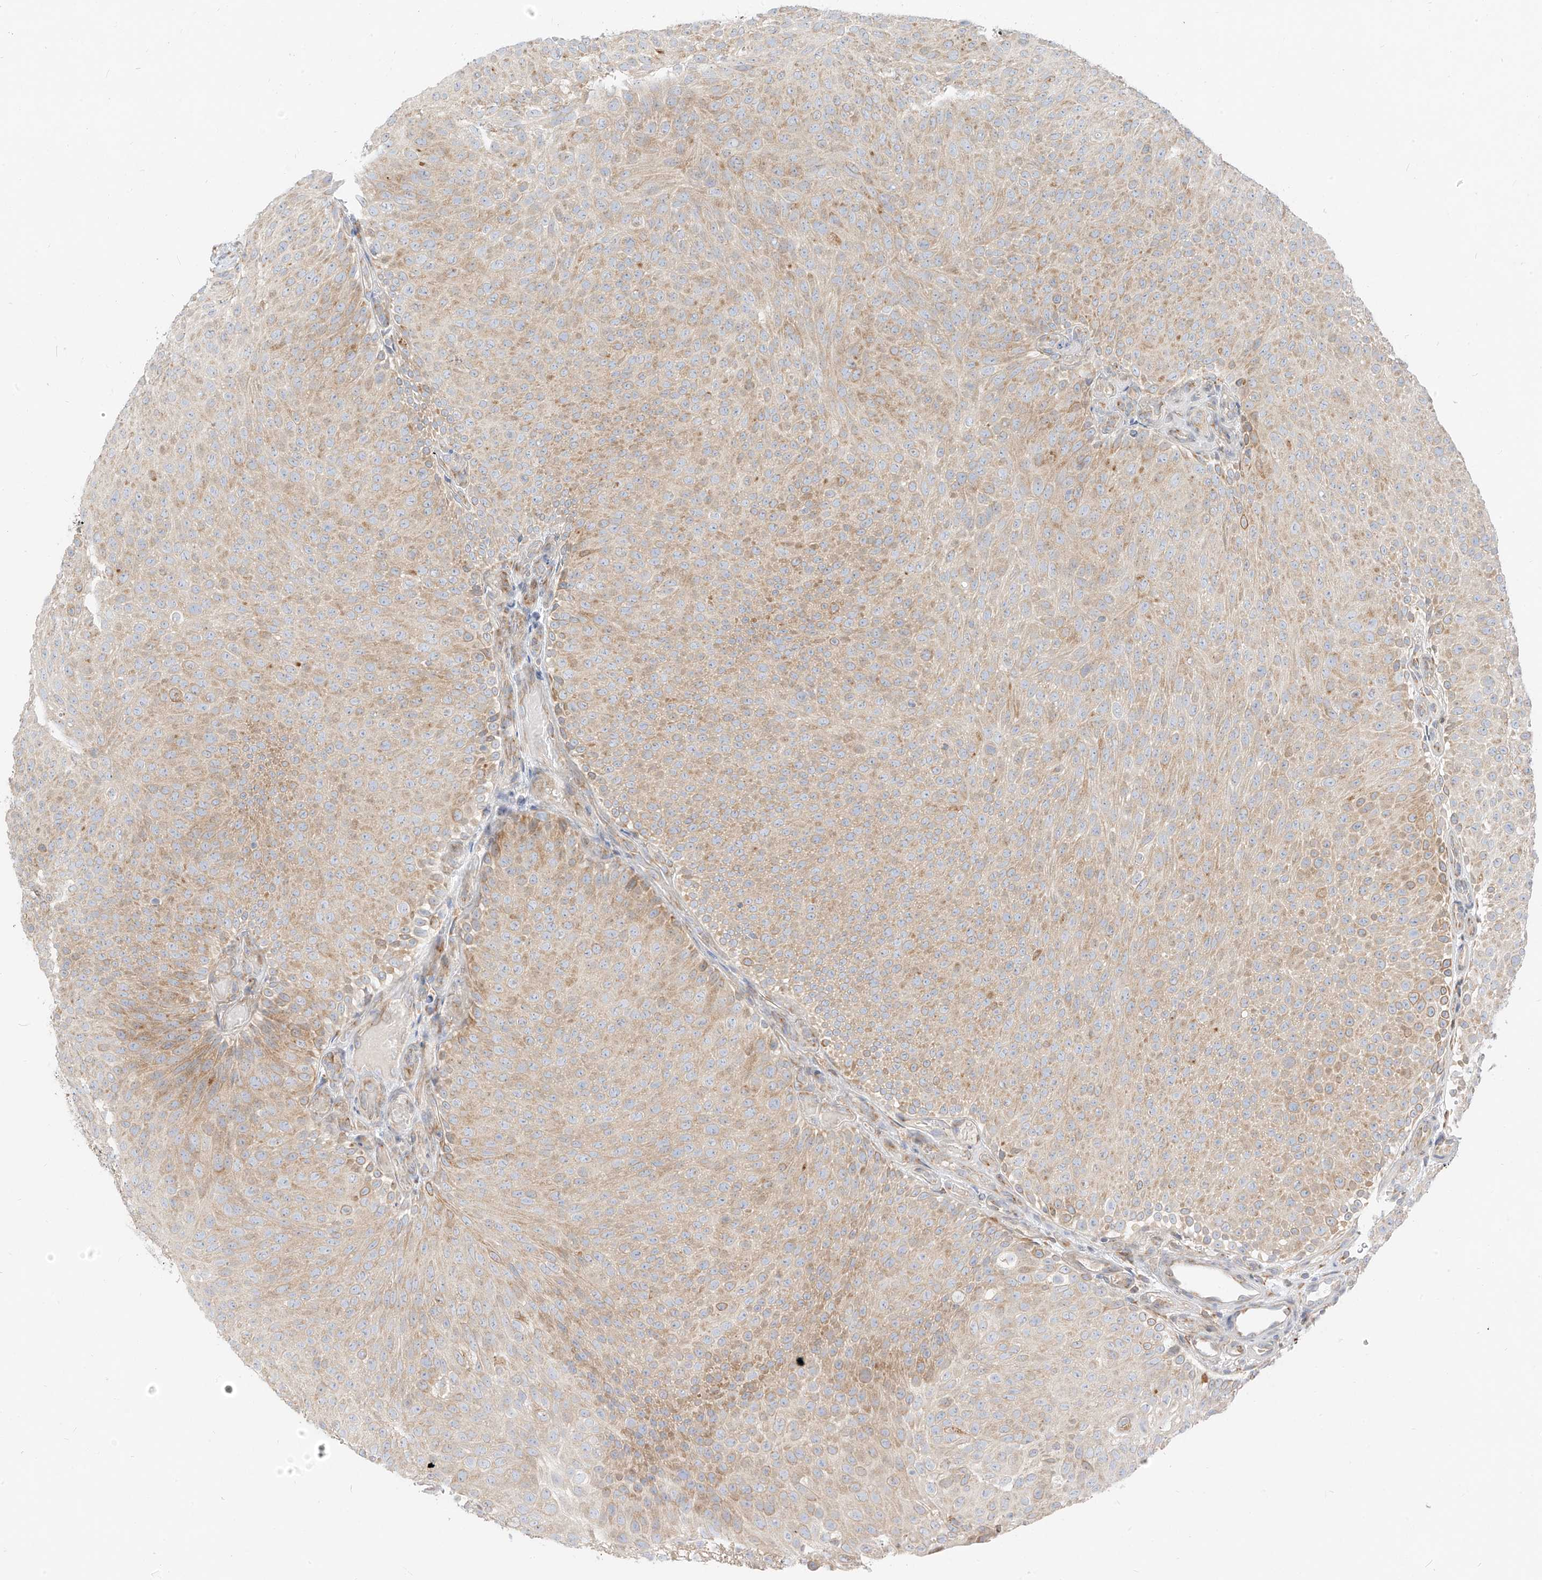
{"staining": {"intensity": "moderate", "quantity": "25%-75%", "location": "cytoplasmic/membranous"}, "tissue": "urothelial cancer", "cell_type": "Tumor cells", "image_type": "cancer", "snomed": [{"axis": "morphology", "description": "Urothelial carcinoma, Low grade"}, {"axis": "topography", "description": "Urinary bladder"}], "caption": "Human urothelial carcinoma (low-grade) stained with a brown dye exhibits moderate cytoplasmic/membranous positive positivity in about 25%-75% of tumor cells.", "gene": "STT3A", "patient": {"sex": "male", "age": 78}}